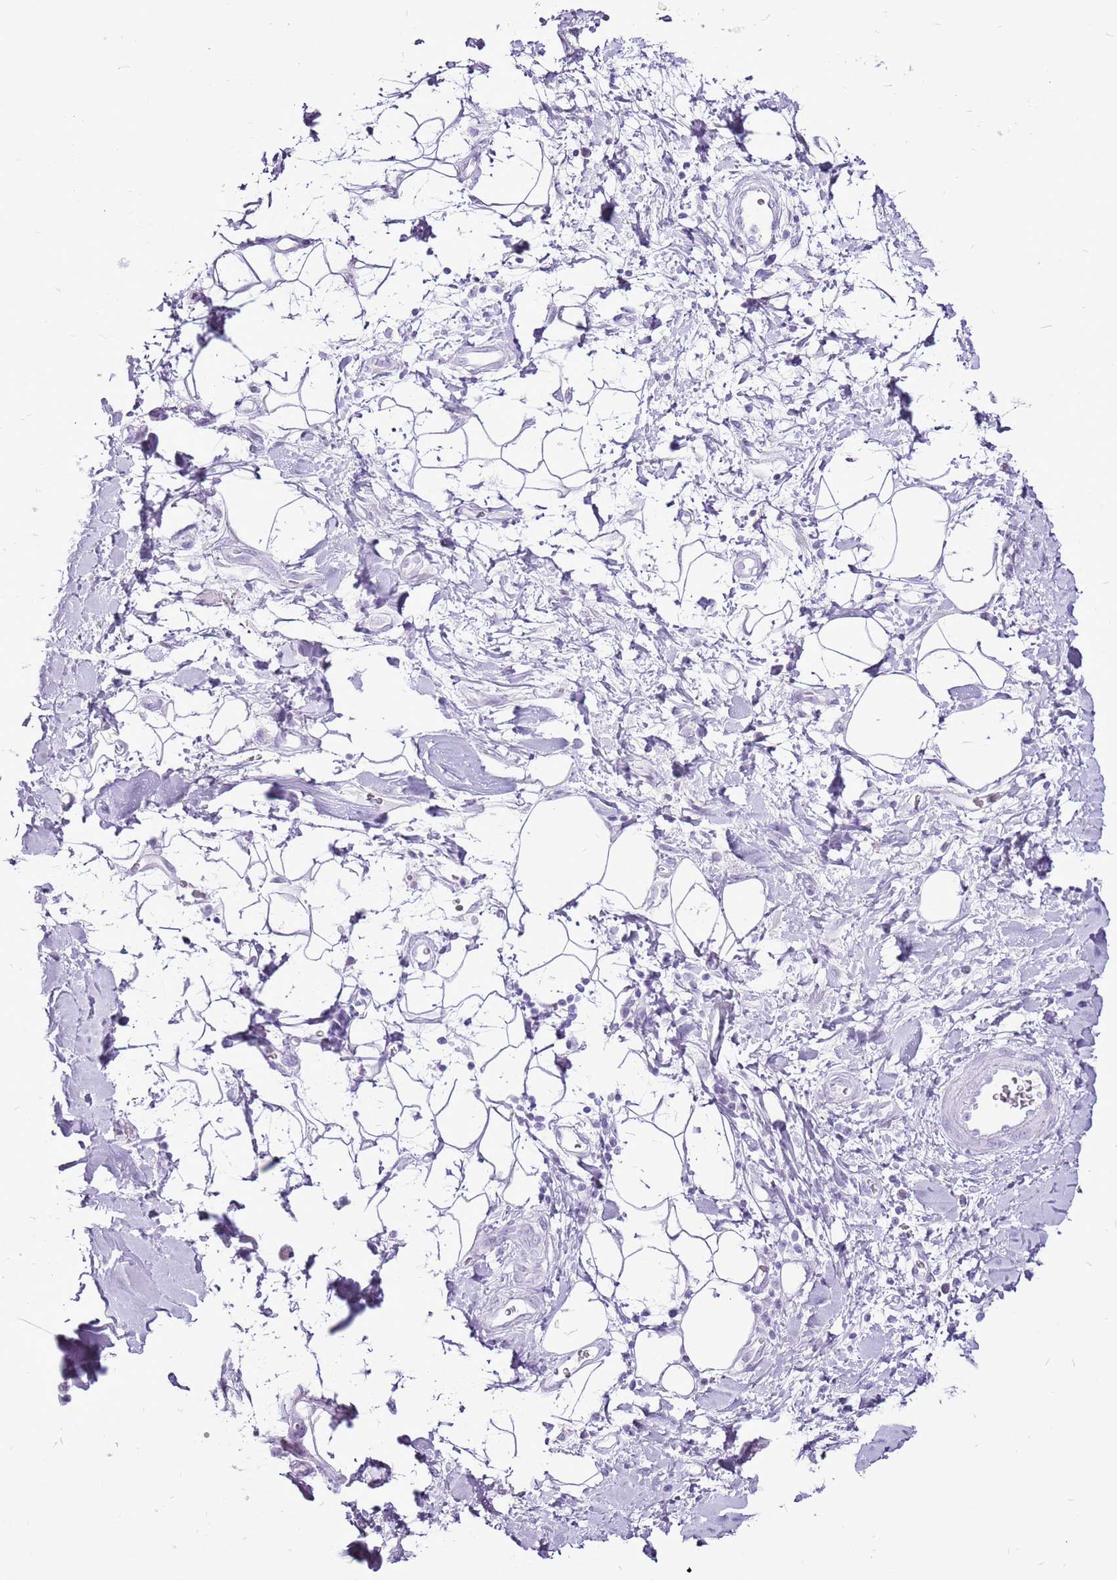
{"staining": {"intensity": "negative", "quantity": "none", "location": "none"}, "tissue": "adipose tissue", "cell_type": "Adipocytes", "image_type": "normal", "snomed": [{"axis": "morphology", "description": "Normal tissue, NOS"}, {"axis": "morphology", "description": "Adenocarcinoma, NOS"}, {"axis": "topography", "description": "Pancreas"}, {"axis": "topography", "description": "Peripheral nerve tissue"}], "caption": "Immunohistochemistry (IHC) micrograph of benign adipose tissue stained for a protein (brown), which reveals no expression in adipocytes.", "gene": "CNFN", "patient": {"sex": "male", "age": 59}}